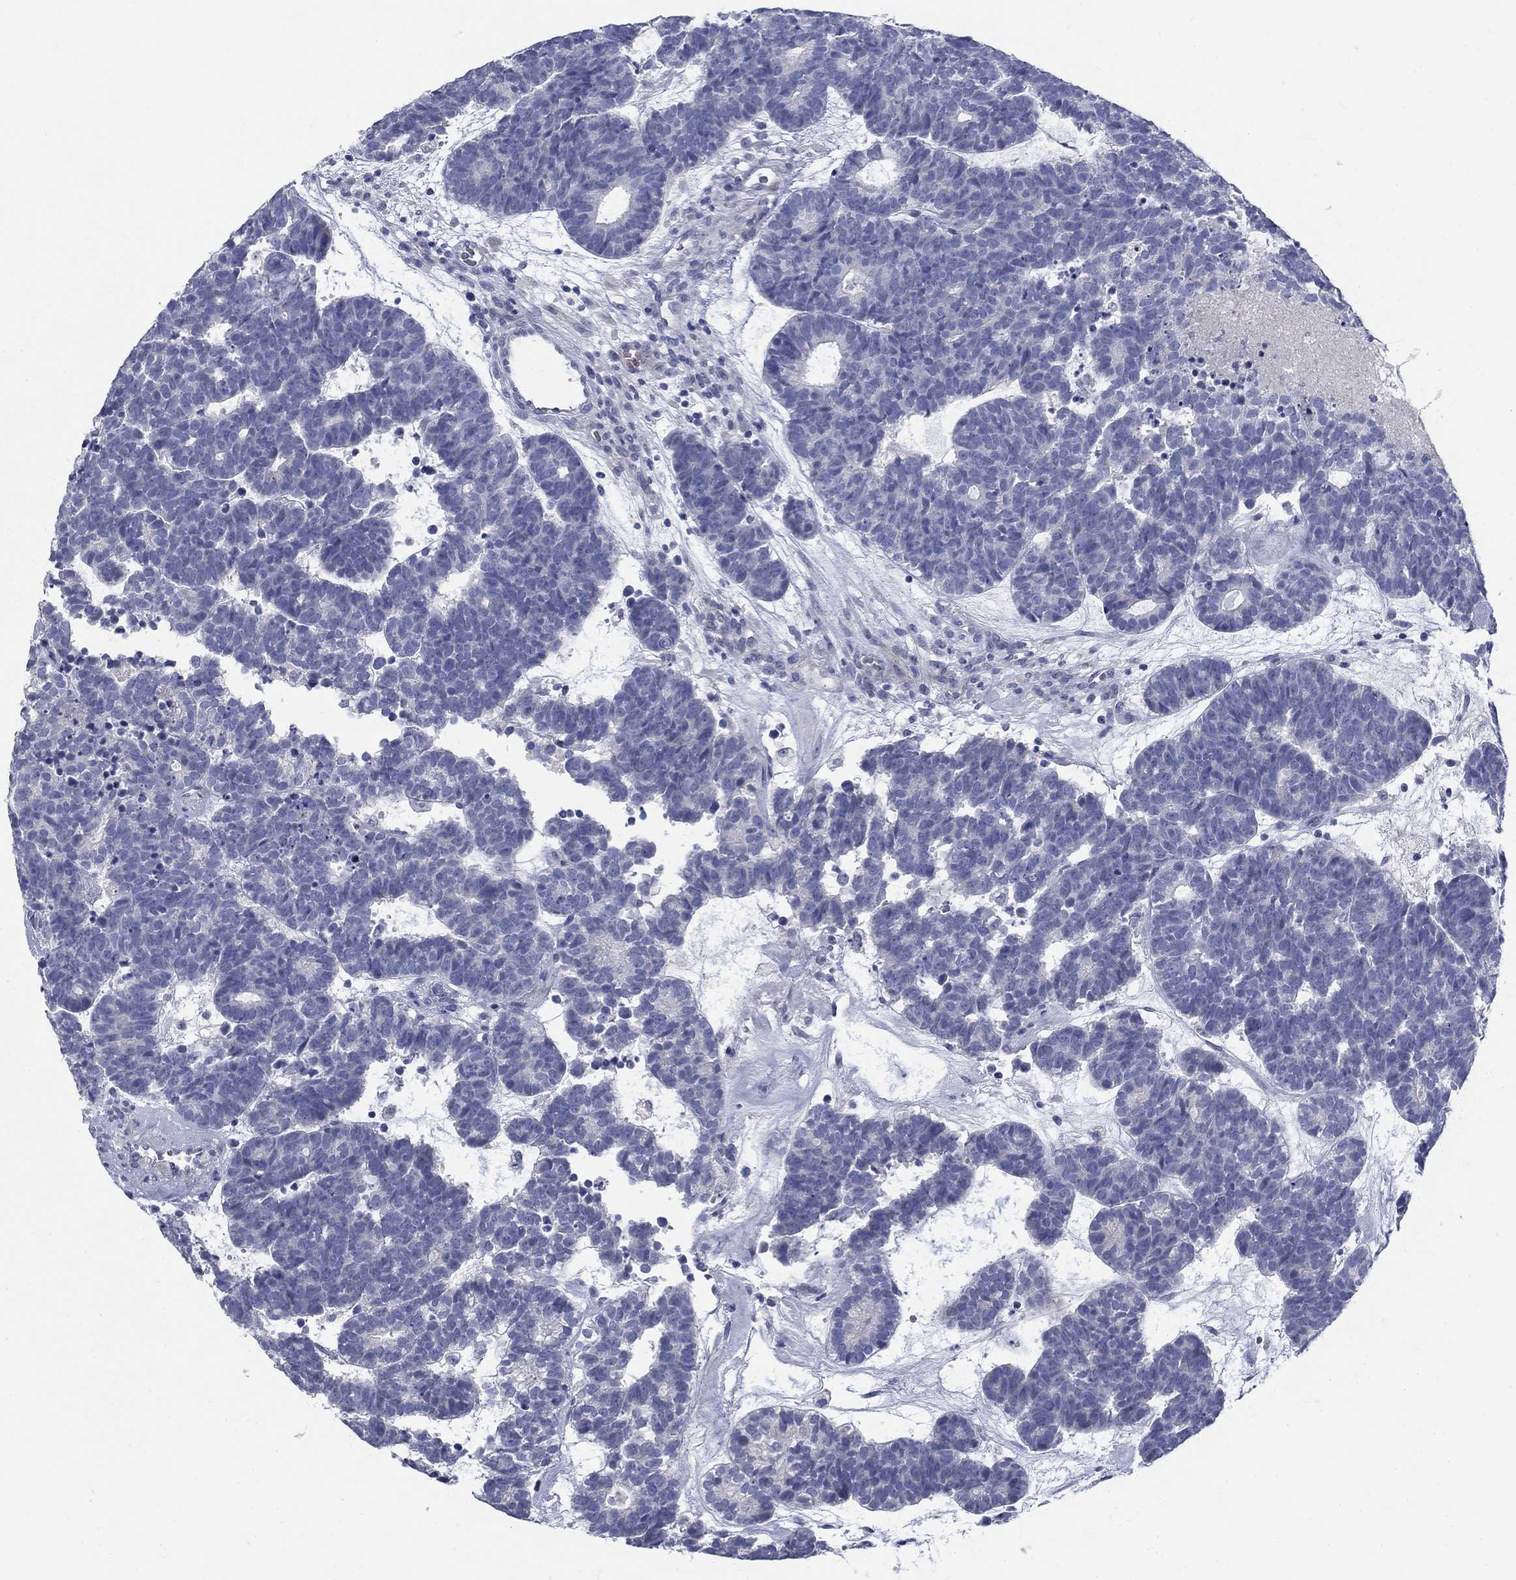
{"staining": {"intensity": "negative", "quantity": "none", "location": "none"}, "tissue": "head and neck cancer", "cell_type": "Tumor cells", "image_type": "cancer", "snomed": [{"axis": "morphology", "description": "Adenocarcinoma, NOS"}, {"axis": "topography", "description": "Head-Neck"}], "caption": "The immunohistochemistry (IHC) image has no significant positivity in tumor cells of head and neck cancer tissue.", "gene": "DNER", "patient": {"sex": "female", "age": 81}}